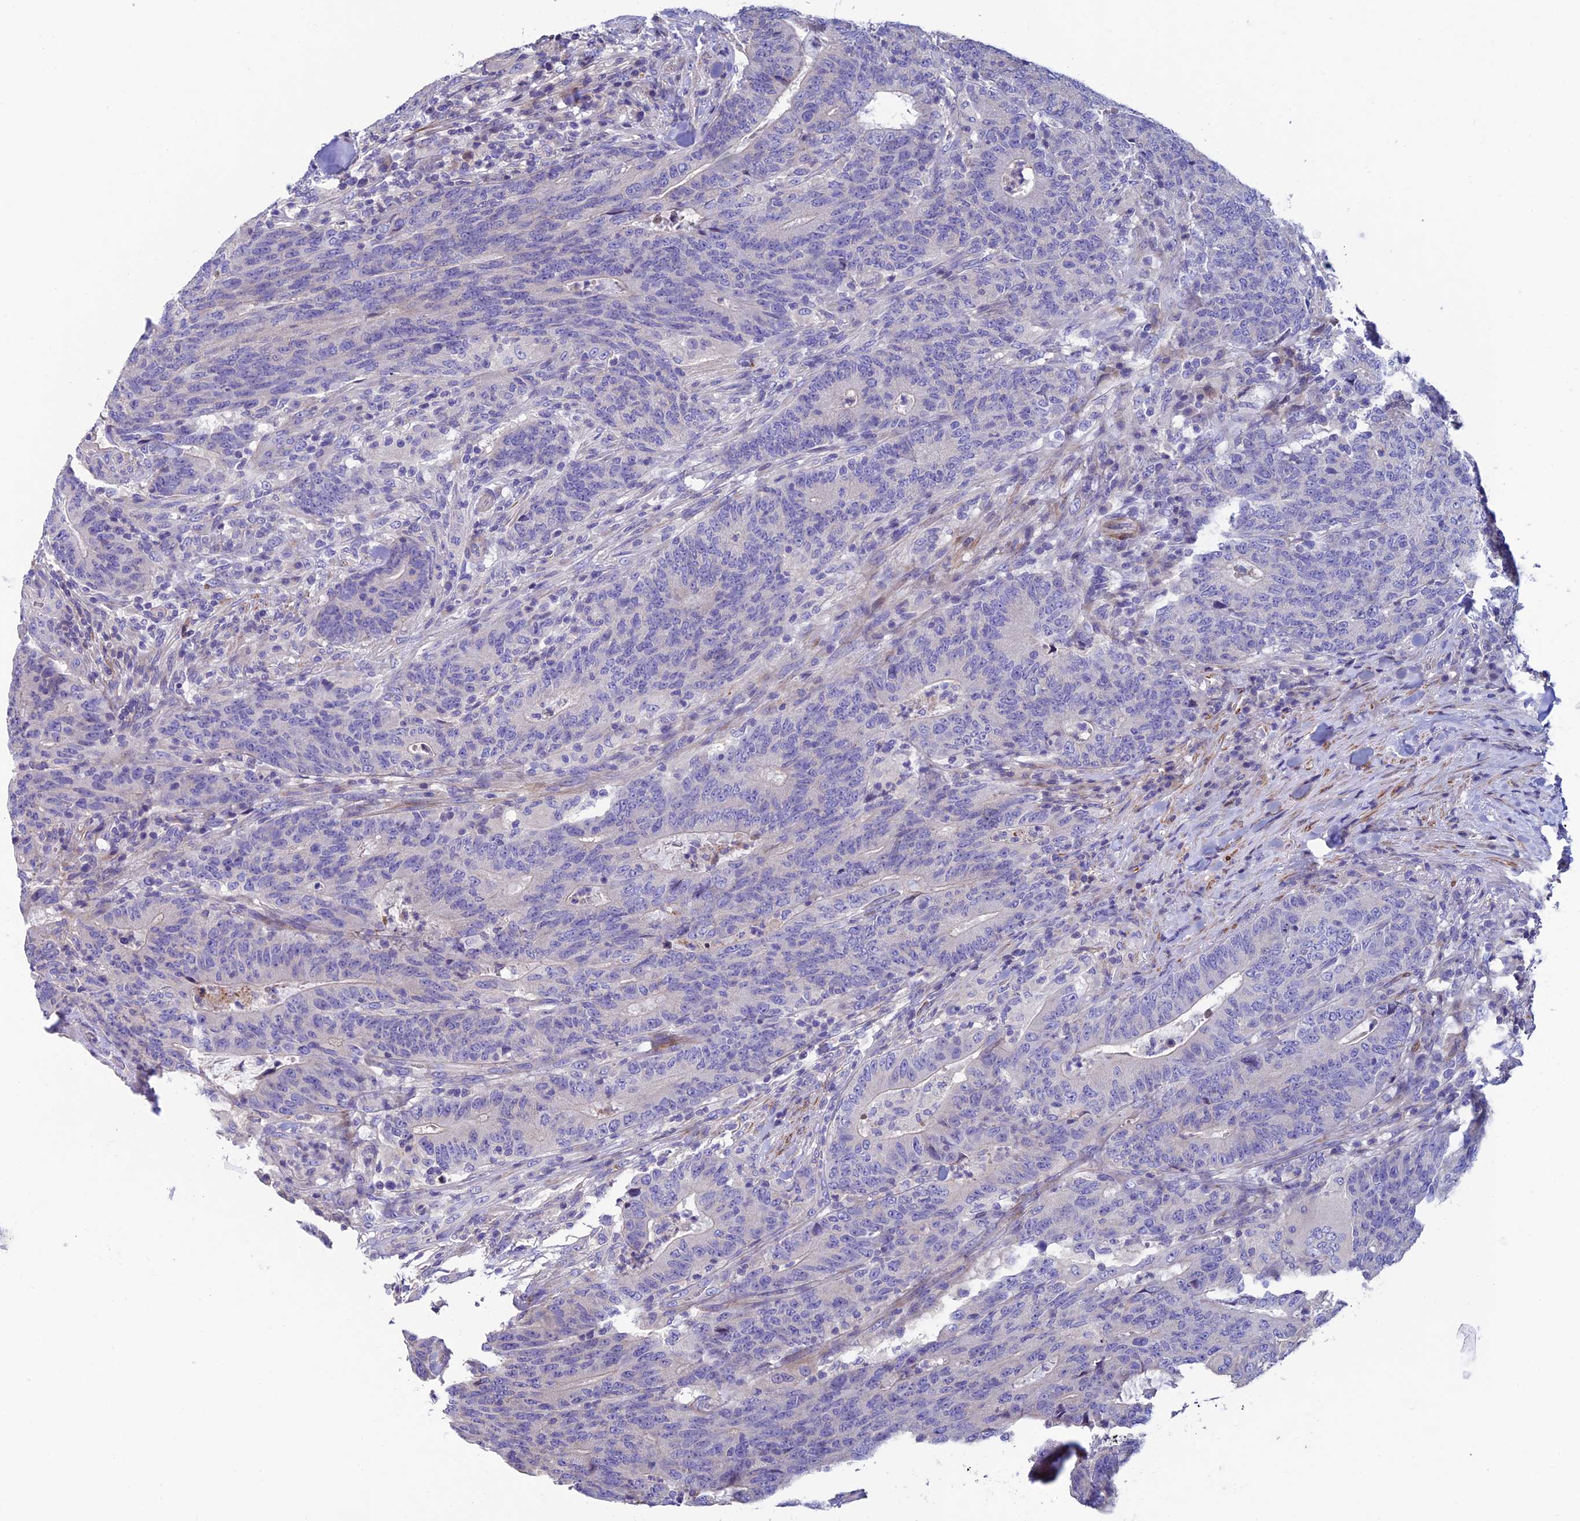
{"staining": {"intensity": "negative", "quantity": "none", "location": "none"}, "tissue": "colorectal cancer", "cell_type": "Tumor cells", "image_type": "cancer", "snomed": [{"axis": "morphology", "description": "Normal tissue, NOS"}, {"axis": "morphology", "description": "Adenocarcinoma, NOS"}, {"axis": "topography", "description": "Colon"}], "caption": "Immunohistochemistry (IHC) photomicrograph of colorectal adenocarcinoma stained for a protein (brown), which reveals no expression in tumor cells.", "gene": "FAM178B", "patient": {"sex": "female", "age": 75}}